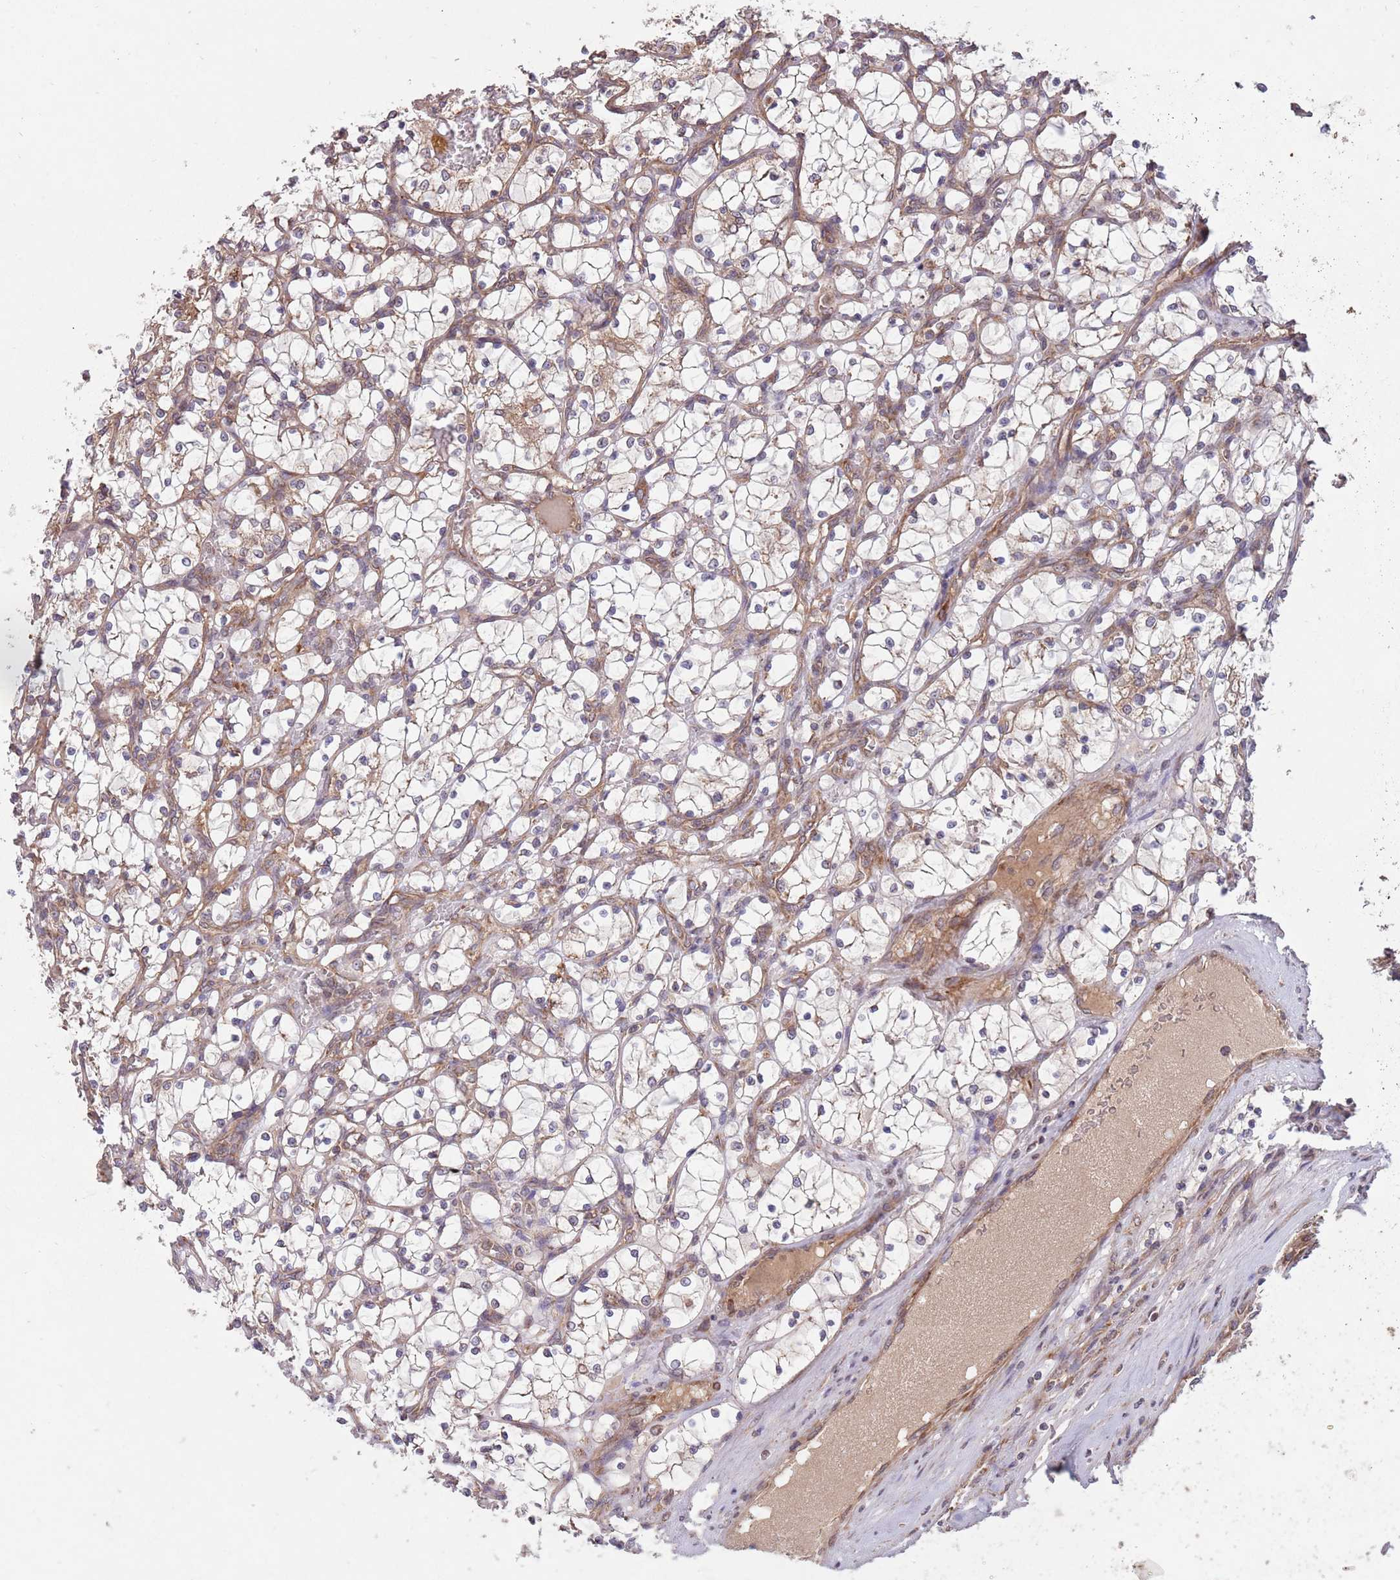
{"staining": {"intensity": "moderate", "quantity": ">75%", "location": "cytoplasmic/membranous"}, "tissue": "renal cancer", "cell_type": "Tumor cells", "image_type": "cancer", "snomed": [{"axis": "morphology", "description": "Adenocarcinoma, NOS"}, {"axis": "topography", "description": "Kidney"}], "caption": "Renal cancer (adenocarcinoma) stained with DAB IHC demonstrates medium levels of moderate cytoplasmic/membranous staining in about >75% of tumor cells. Nuclei are stained in blue.", "gene": "MFNG", "patient": {"sex": "female", "age": 69}}